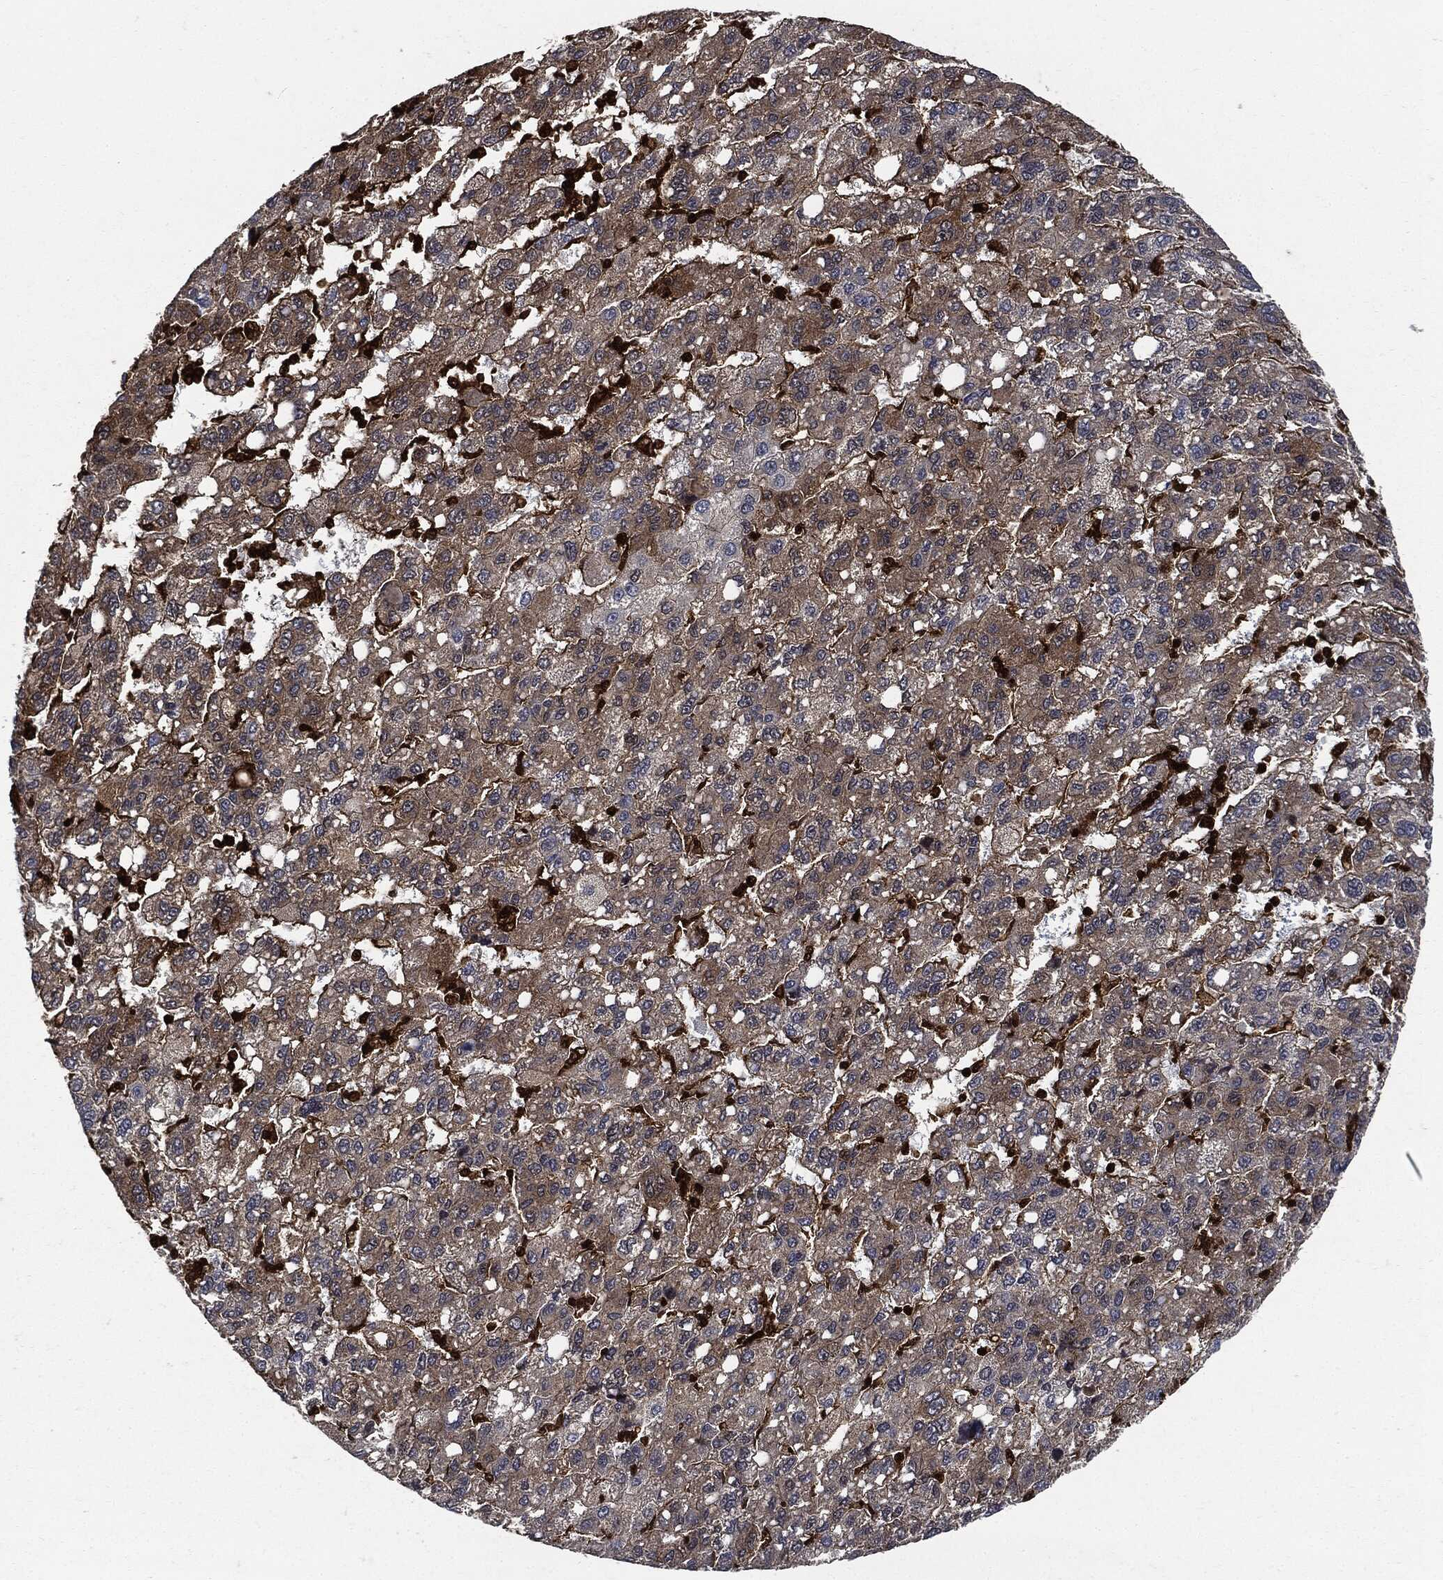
{"staining": {"intensity": "weak", "quantity": "25%-75%", "location": "cytoplasmic/membranous"}, "tissue": "liver cancer", "cell_type": "Tumor cells", "image_type": "cancer", "snomed": [{"axis": "morphology", "description": "Carcinoma, Hepatocellular, NOS"}, {"axis": "topography", "description": "Liver"}], "caption": "This image reveals immunohistochemistry (IHC) staining of human liver cancer (hepatocellular carcinoma), with low weak cytoplasmic/membranous staining in approximately 25%-75% of tumor cells.", "gene": "YWHAB", "patient": {"sex": "female", "age": 82}}